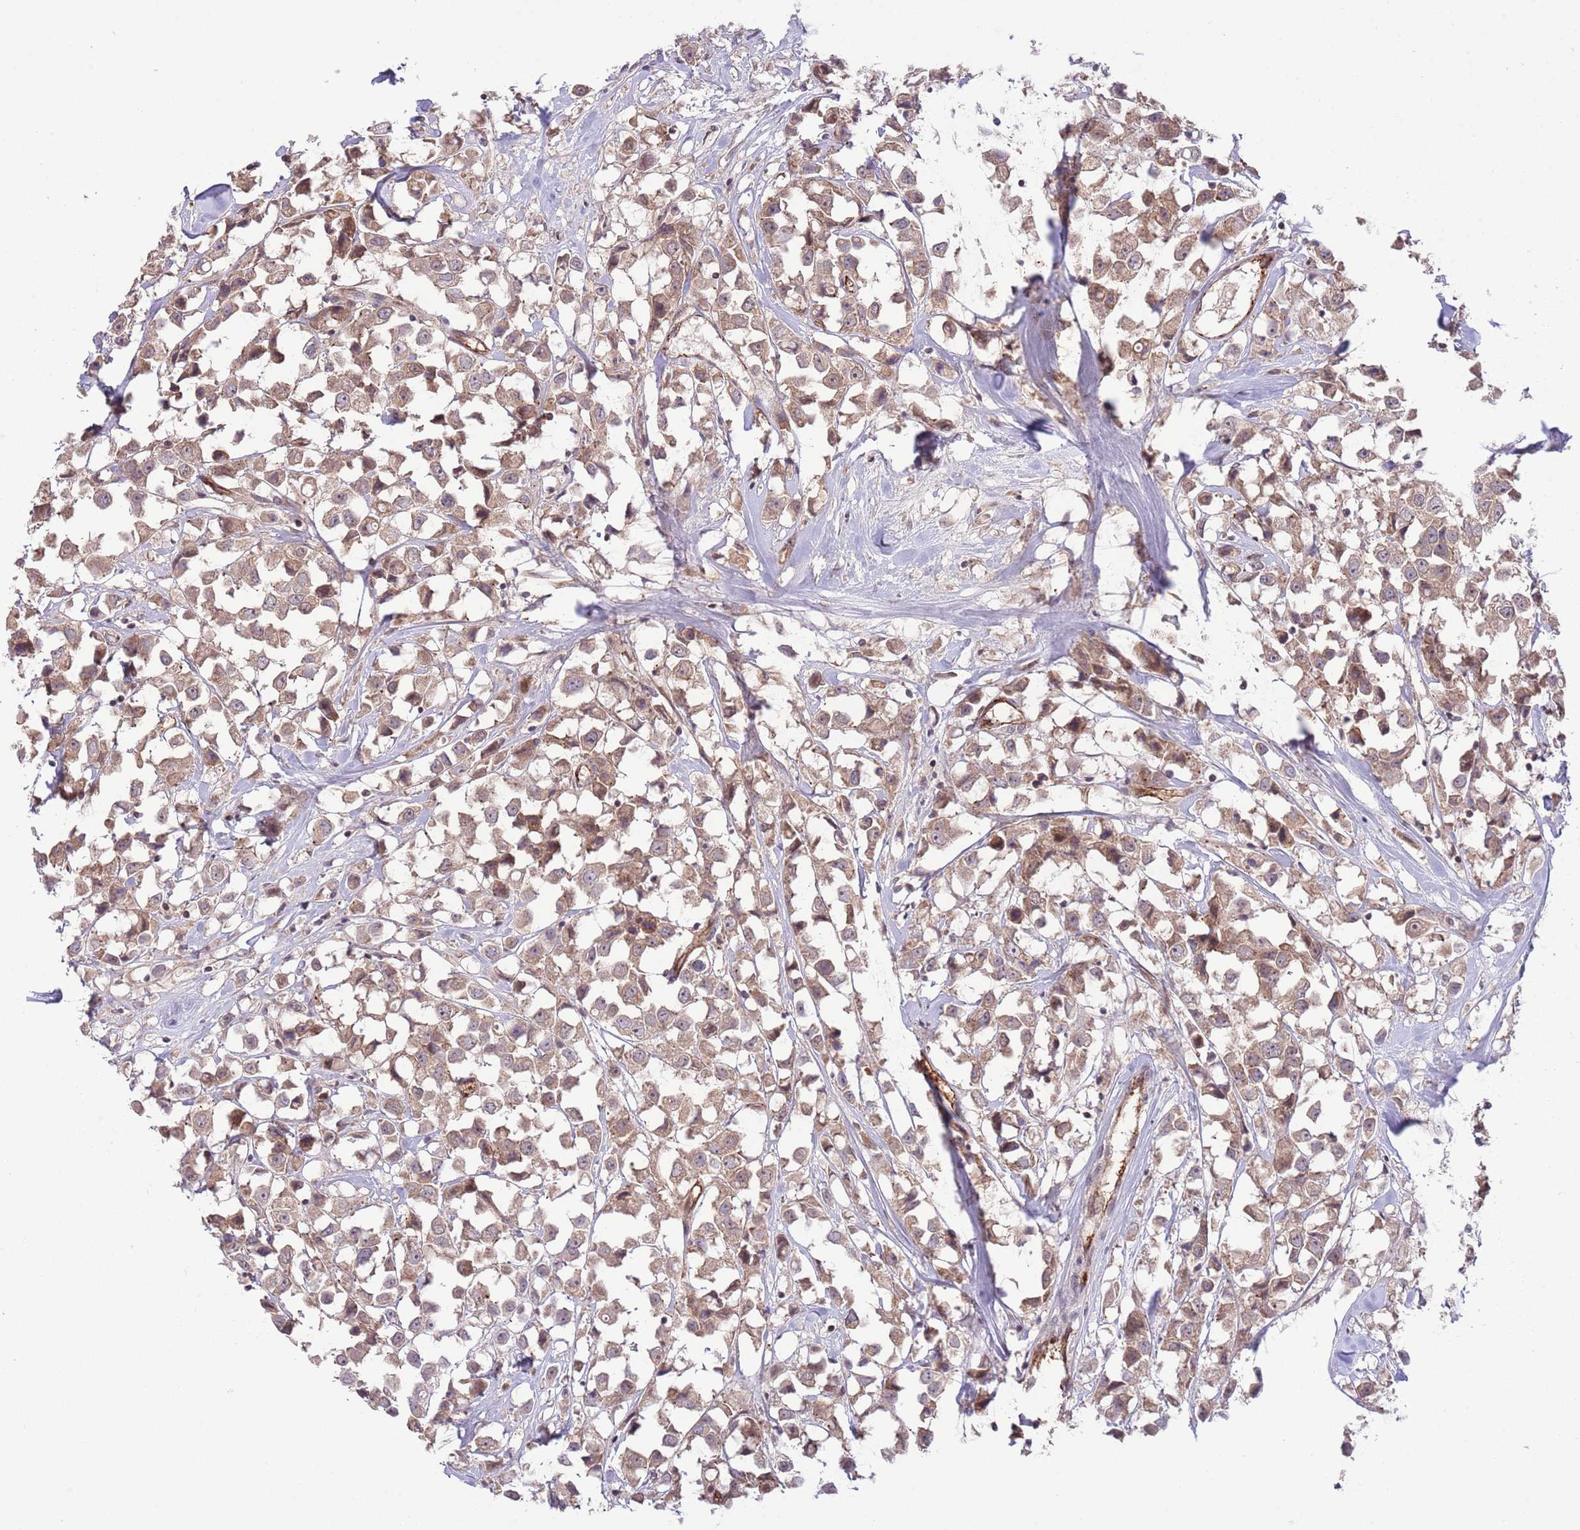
{"staining": {"intensity": "moderate", "quantity": ">75%", "location": "cytoplasmic/membranous"}, "tissue": "breast cancer", "cell_type": "Tumor cells", "image_type": "cancer", "snomed": [{"axis": "morphology", "description": "Duct carcinoma"}, {"axis": "topography", "description": "Breast"}], "caption": "The image displays a brown stain indicating the presence of a protein in the cytoplasmic/membranous of tumor cells in breast intraductal carcinoma.", "gene": "DPP10", "patient": {"sex": "female", "age": 61}}